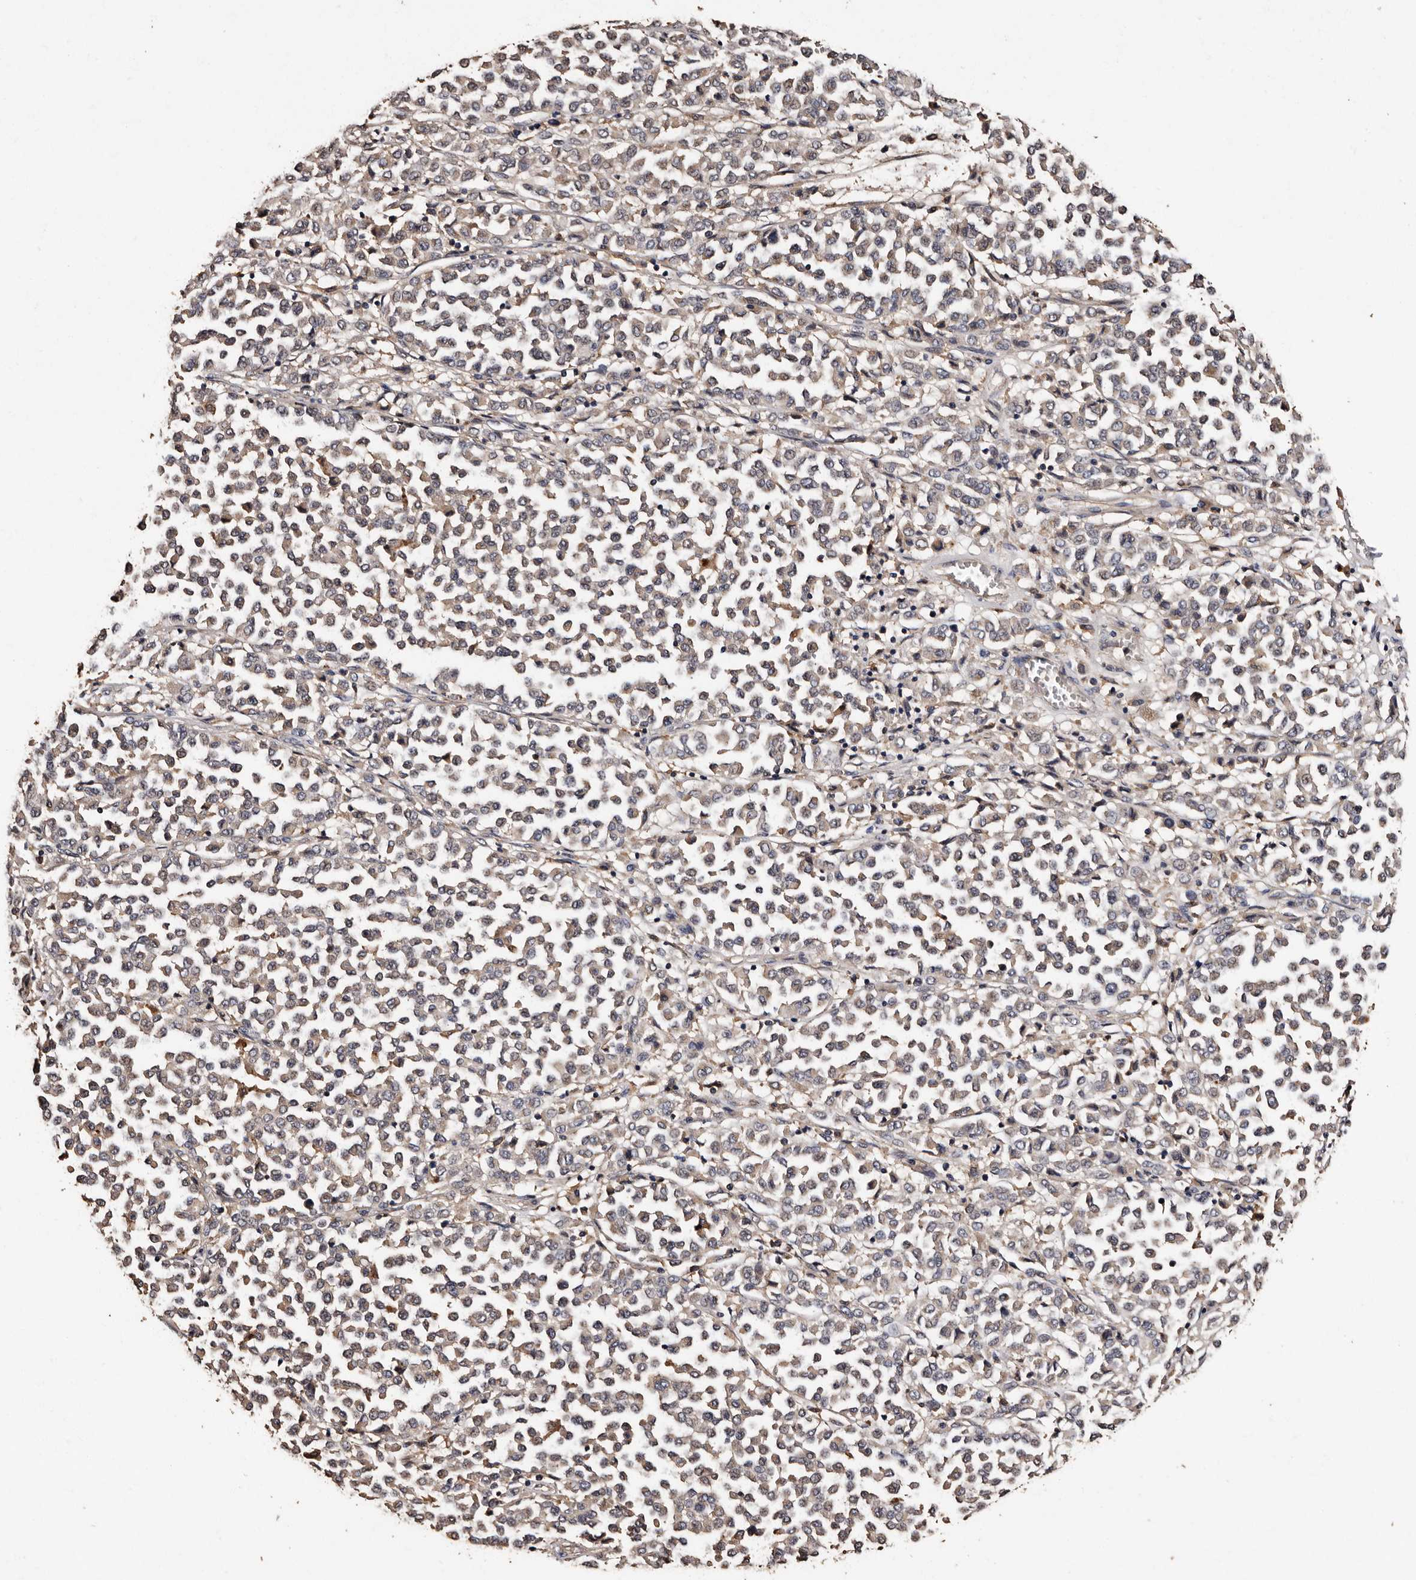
{"staining": {"intensity": "negative", "quantity": "none", "location": "none"}, "tissue": "melanoma", "cell_type": "Tumor cells", "image_type": "cancer", "snomed": [{"axis": "morphology", "description": "Malignant melanoma, Metastatic site"}, {"axis": "topography", "description": "Pancreas"}], "caption": "A micrograph of human malignant melanoma (metastatic site) is negative for staining in tumor cells.", "gene": "ADCK5", "patient": {"sex": "female", "age": 30}}